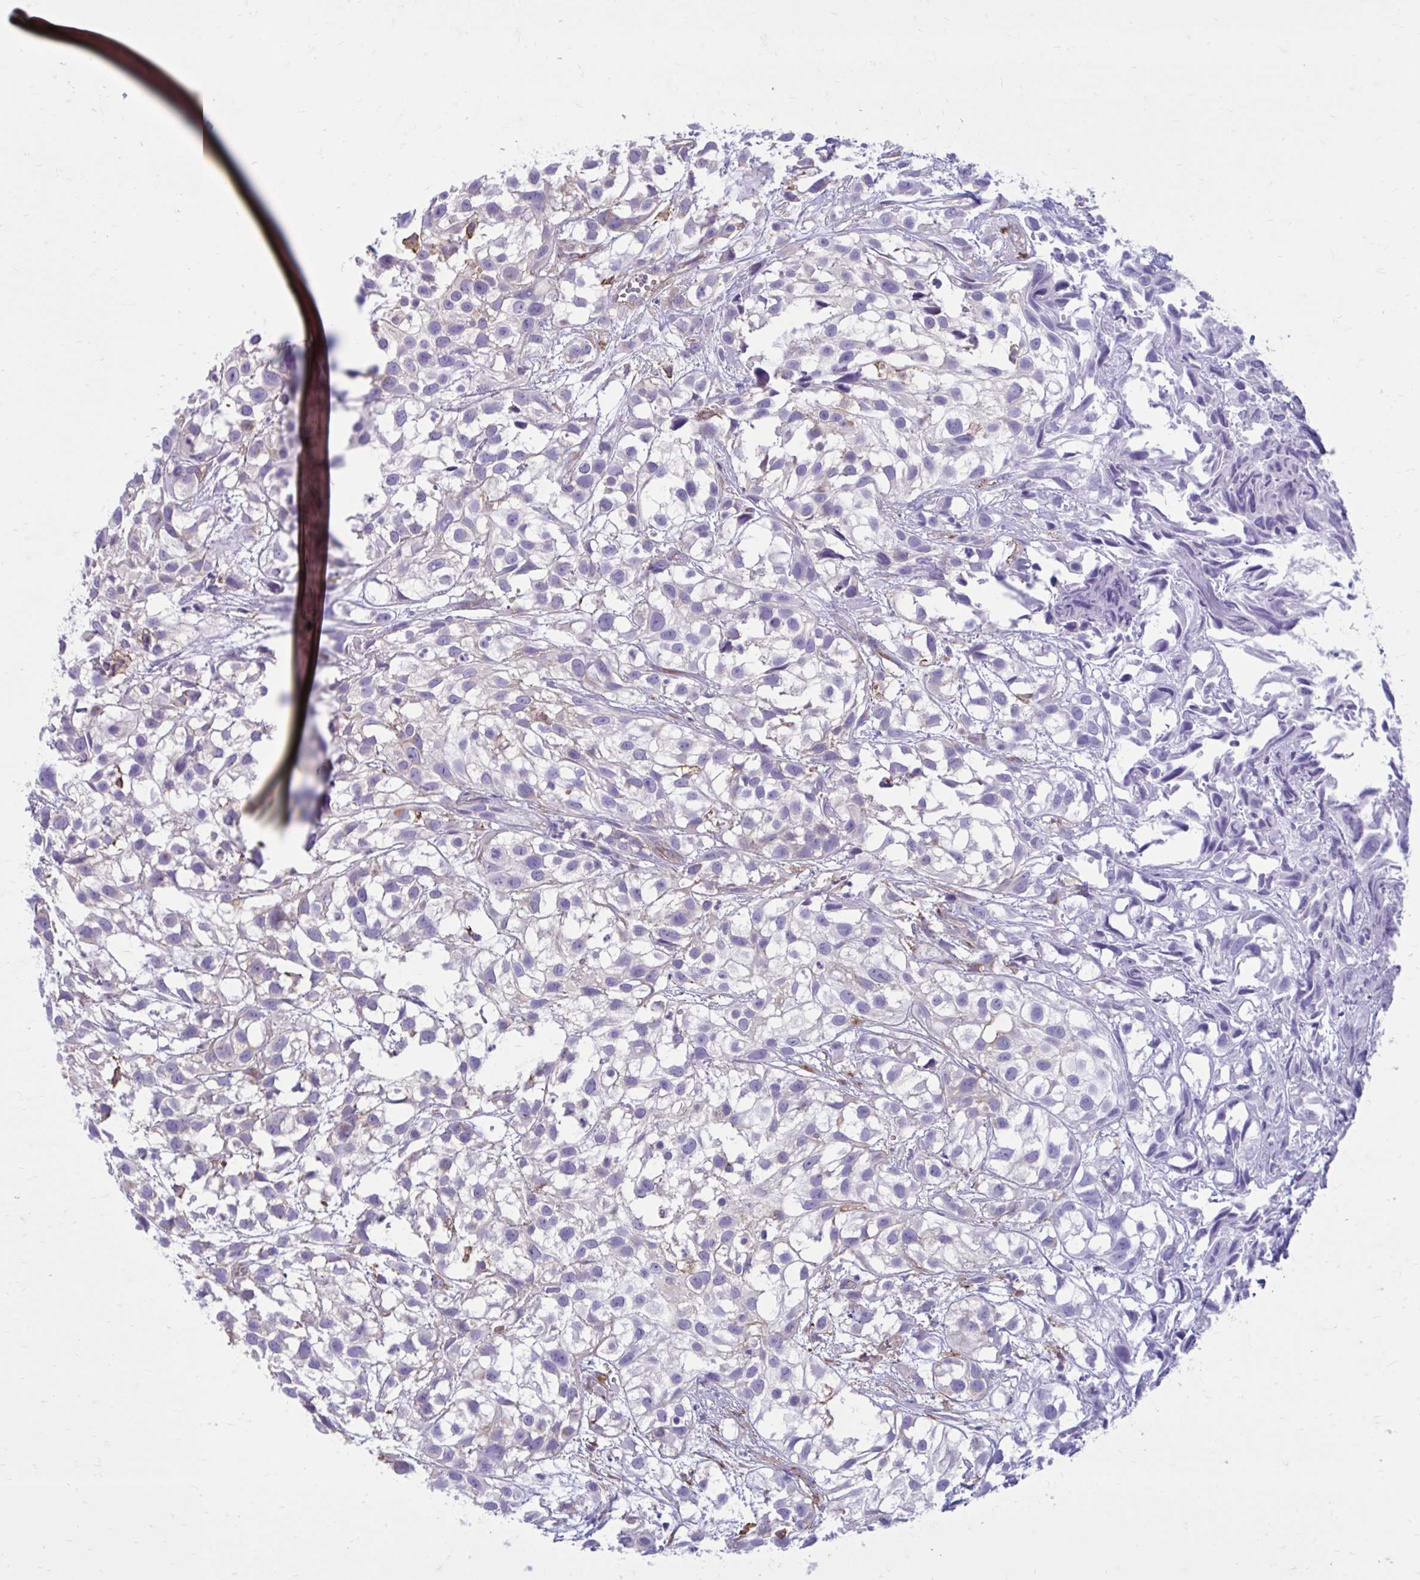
{"staining": {"intensity": "negative", "quantity": "none", "location": "none"}, "tissue": "urothelial cancer", "cell_type": "Tumor cells", "image_type": "cancer", "snomed": [{"axis": "morphology", "description": "Urothelial carcinoma, High grade"}, {"axis": "topography", "description": "Urinary bladder"}], "caption": "Urothelial cancer was stained to show a protein in brown. There is no significant positivity in tumor cells.", "gene": "CLTA", "patient": {"sex": "male", "age": 56}}